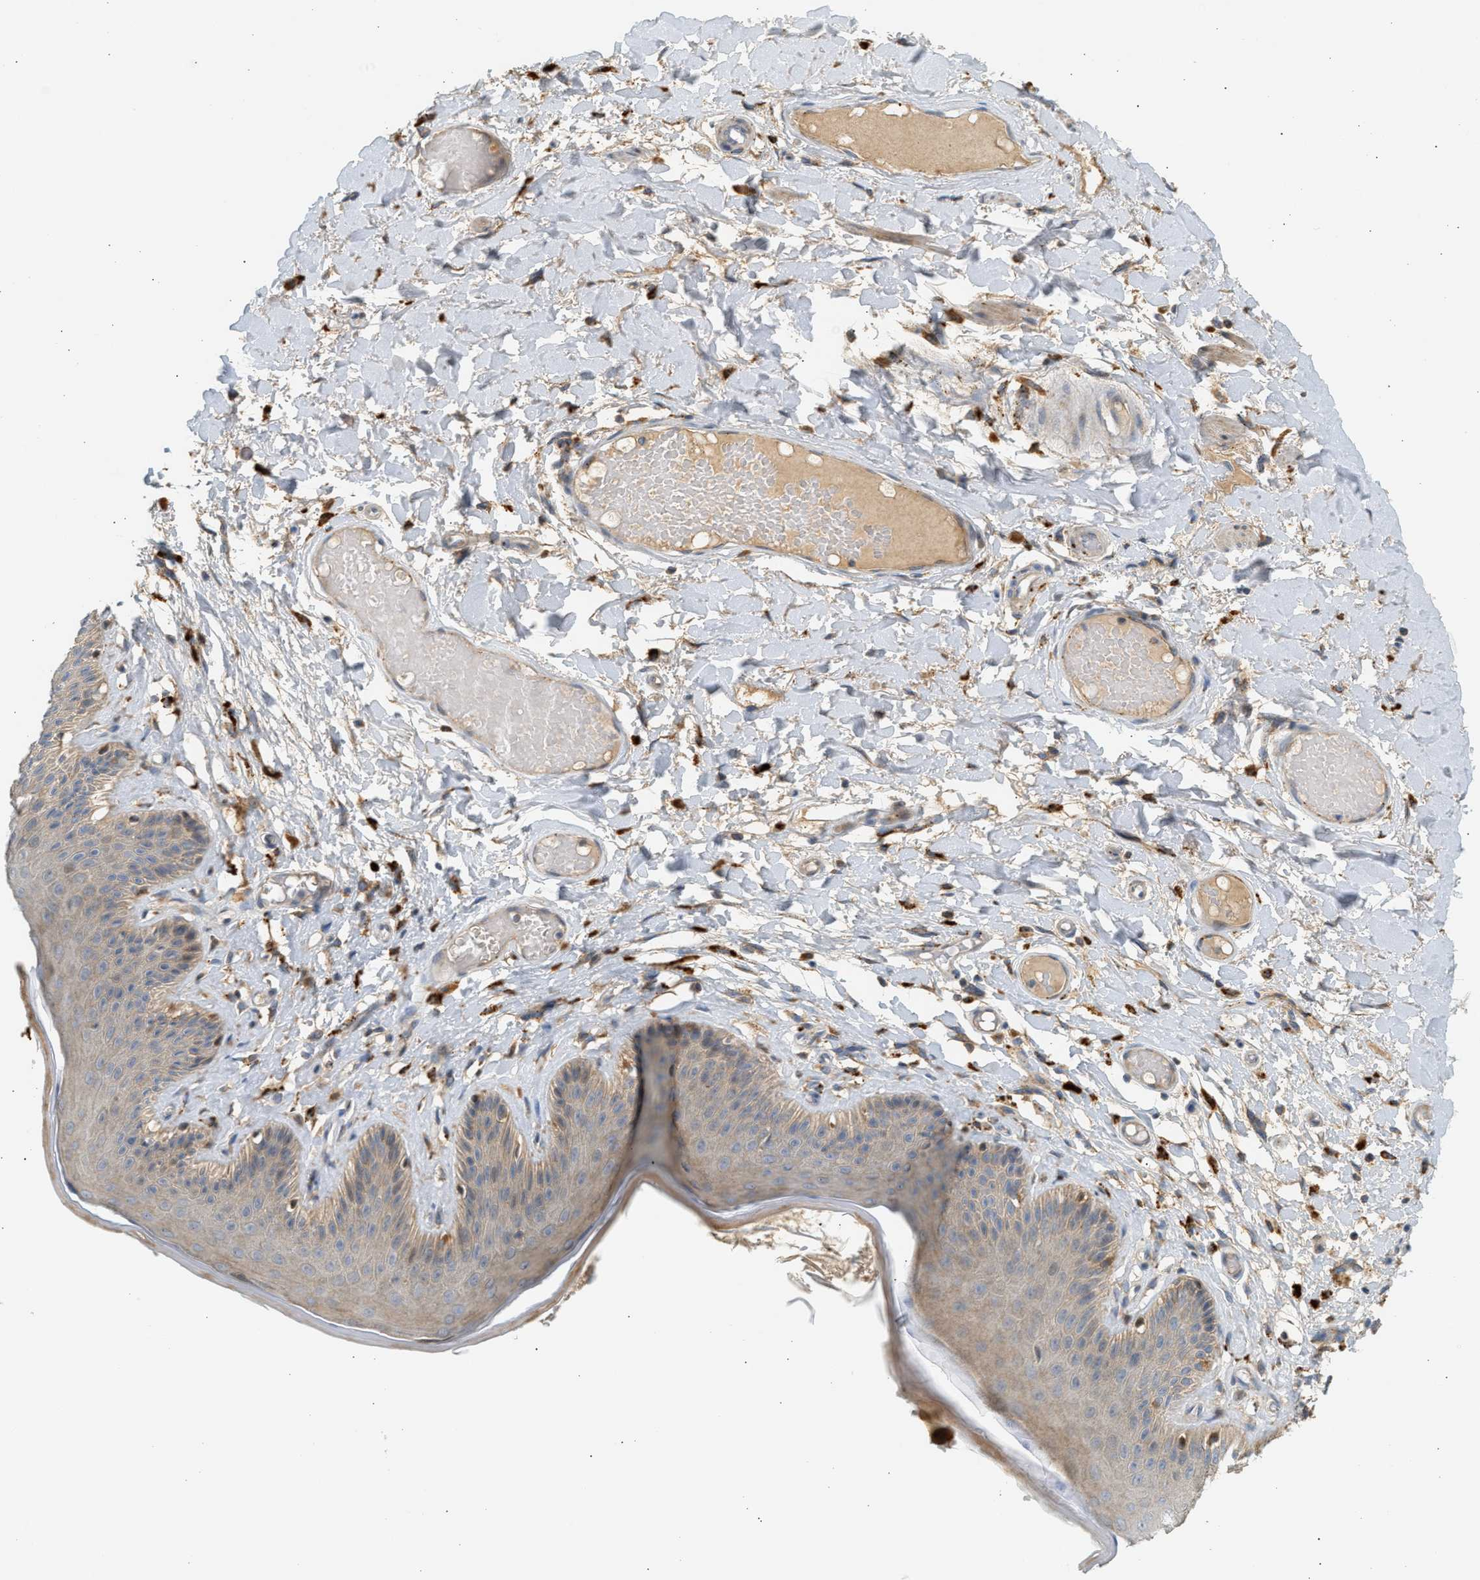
{"staining": {"intensity": "moderate", "quantity": "25%-75%", "location": "cytoplasmic/membranous"}, "tissue": "skin", "cell_type": "Epidermal cells", "image_type": "normal", "snomed": [{"axis": "morphology", "description": "Normal tissue, NOS"}, {"axis": "topography", "description": "Vulva"}], "caption": "Brown immunohistochemical staining in unremarkable skin demonstrates moderate cytoplasmic/membranous expression in about 25%-75% of epidermal cells.", "gene": "ENTHD1", "patient": {"sex": "female", "age": 73}}